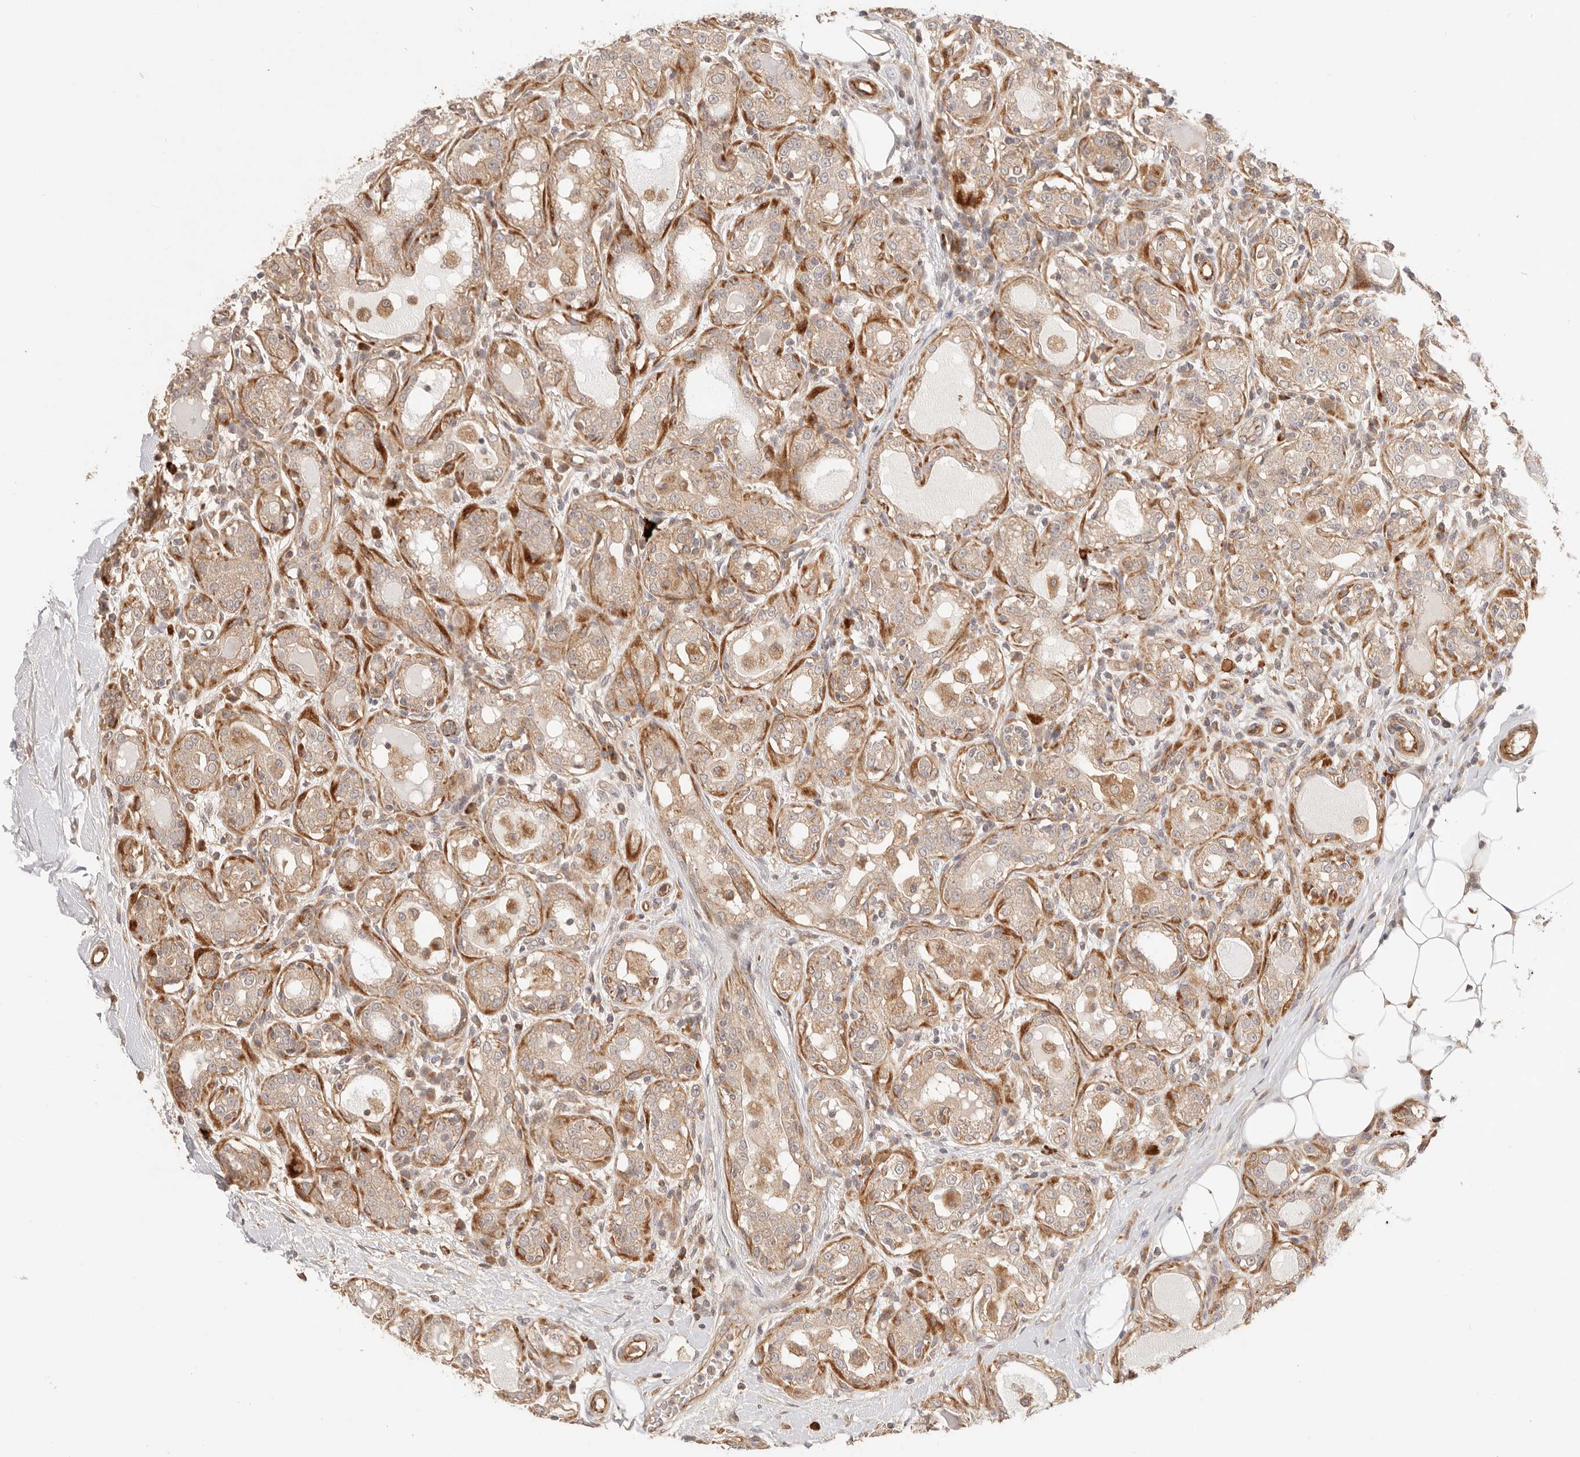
{"staining": {"intensity": "moderate", "quantity": ">75%", "location": "cytoplasmic/membranous"}, "tissue": "breast cancer", "cell_type": "Tumor cells", "image_type": "cancer", "snomed": [{"axis": "morphology", "description": "Duct carcinoma"}, {"axis": "topography", "description": "Breast"}], "caption": "Immunohistochemical staining of intraductal carcinoma (breast) exhibits moderate cytoplasmic/membranous protein staining in about >75% of tumor cells.", "gene": "IL1R2", "patient": {"sex": "female", "age": 27}}